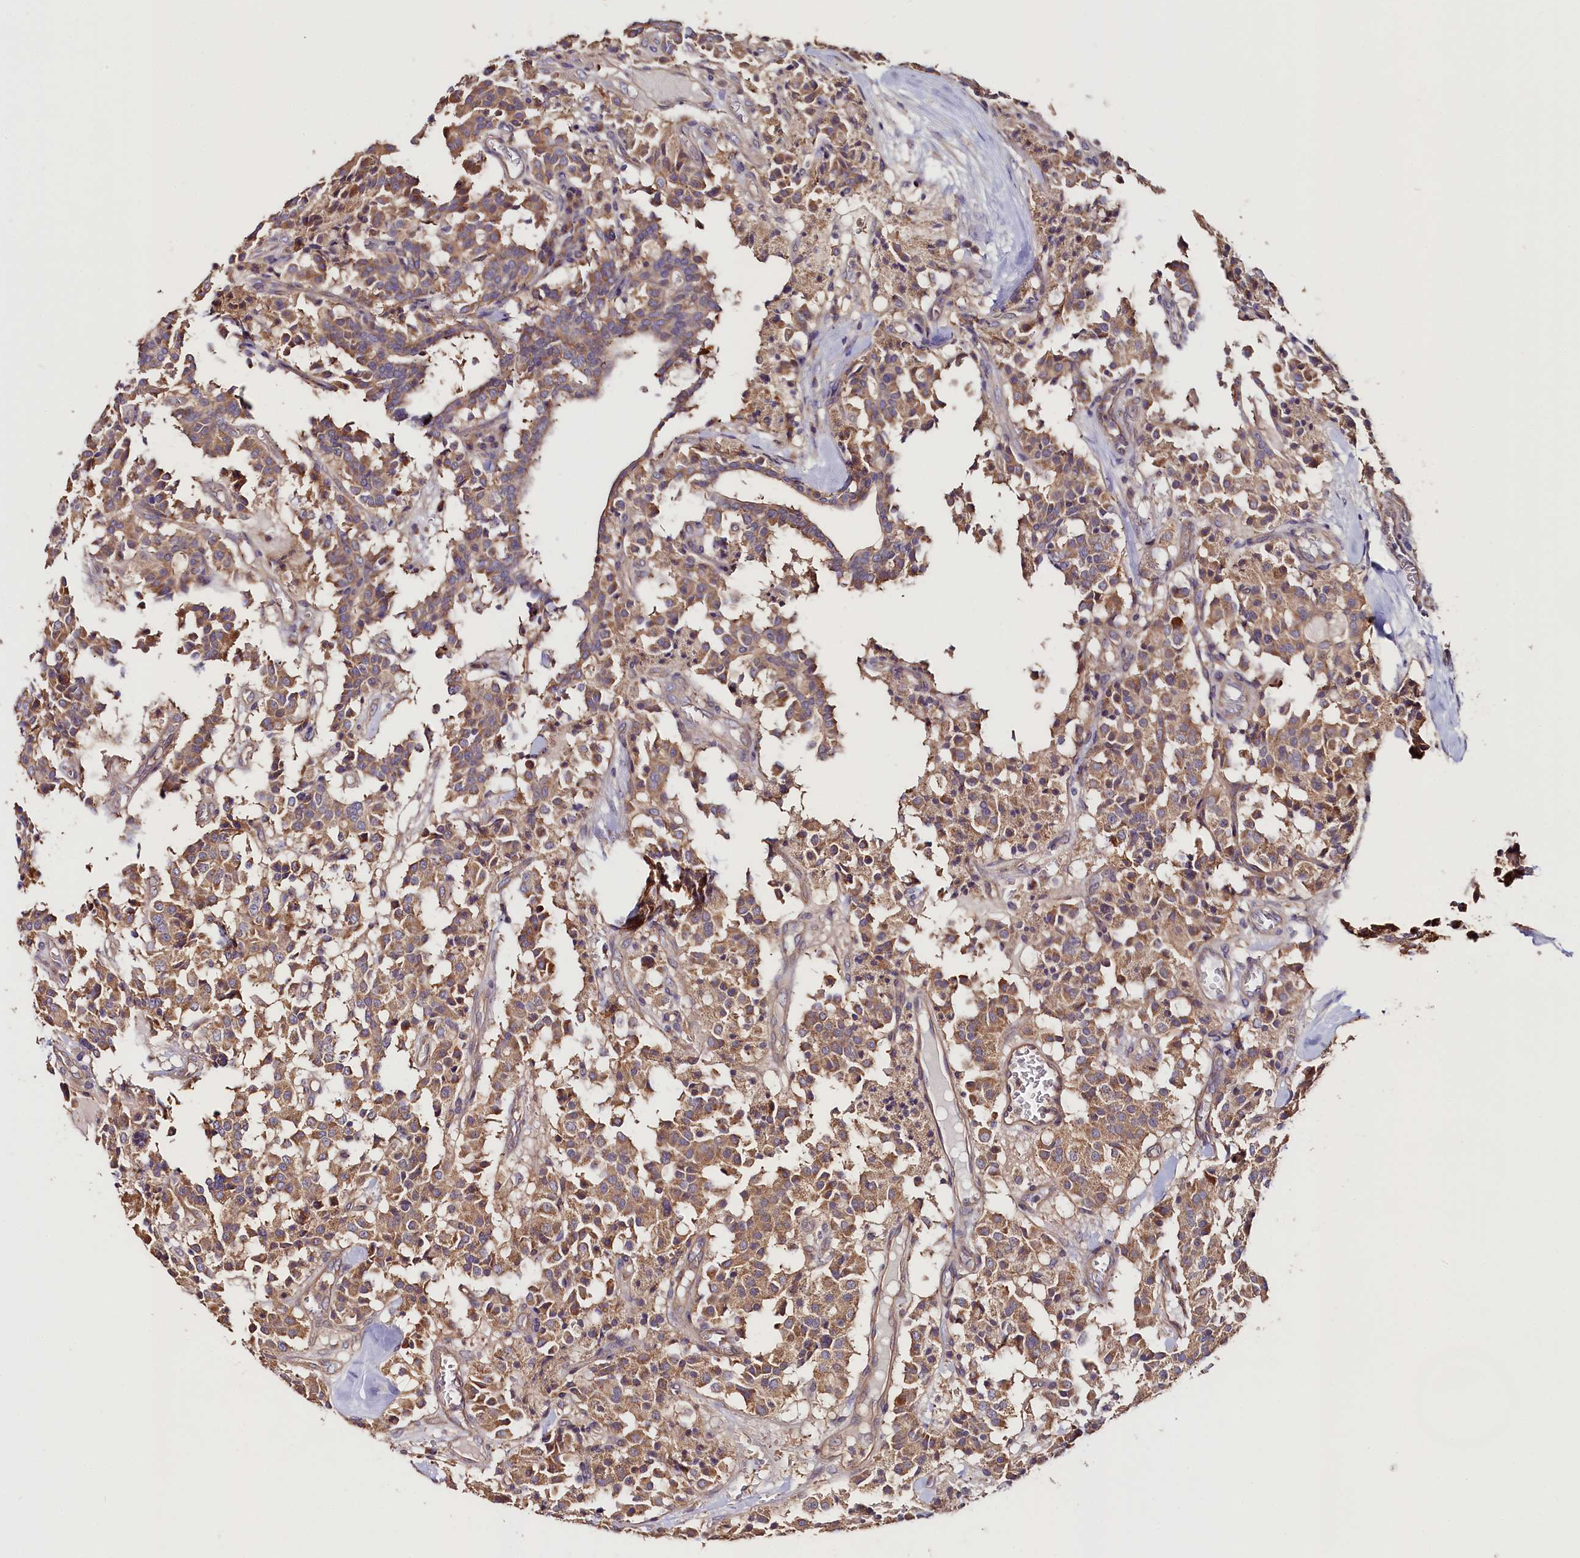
{"staining": {"intensity": "moderate", "quantity": ">75%", "location": "cytoplasmic/membranous"}, "tissue": "carcinoid", "cell_type": "Tumor cells", "image_type": "cancer", "snomed": [{"axis": "morphology", "description": "Carcinoid, malignant, NOS"}, {"axis": "topography", "description": "Lung"}], "caption": "Human carcinoid stained with a protein marker reveals moderate staining in tumor cells.", "gene": "KATNB1", "patient": {"sex": "male", "age": 30}}